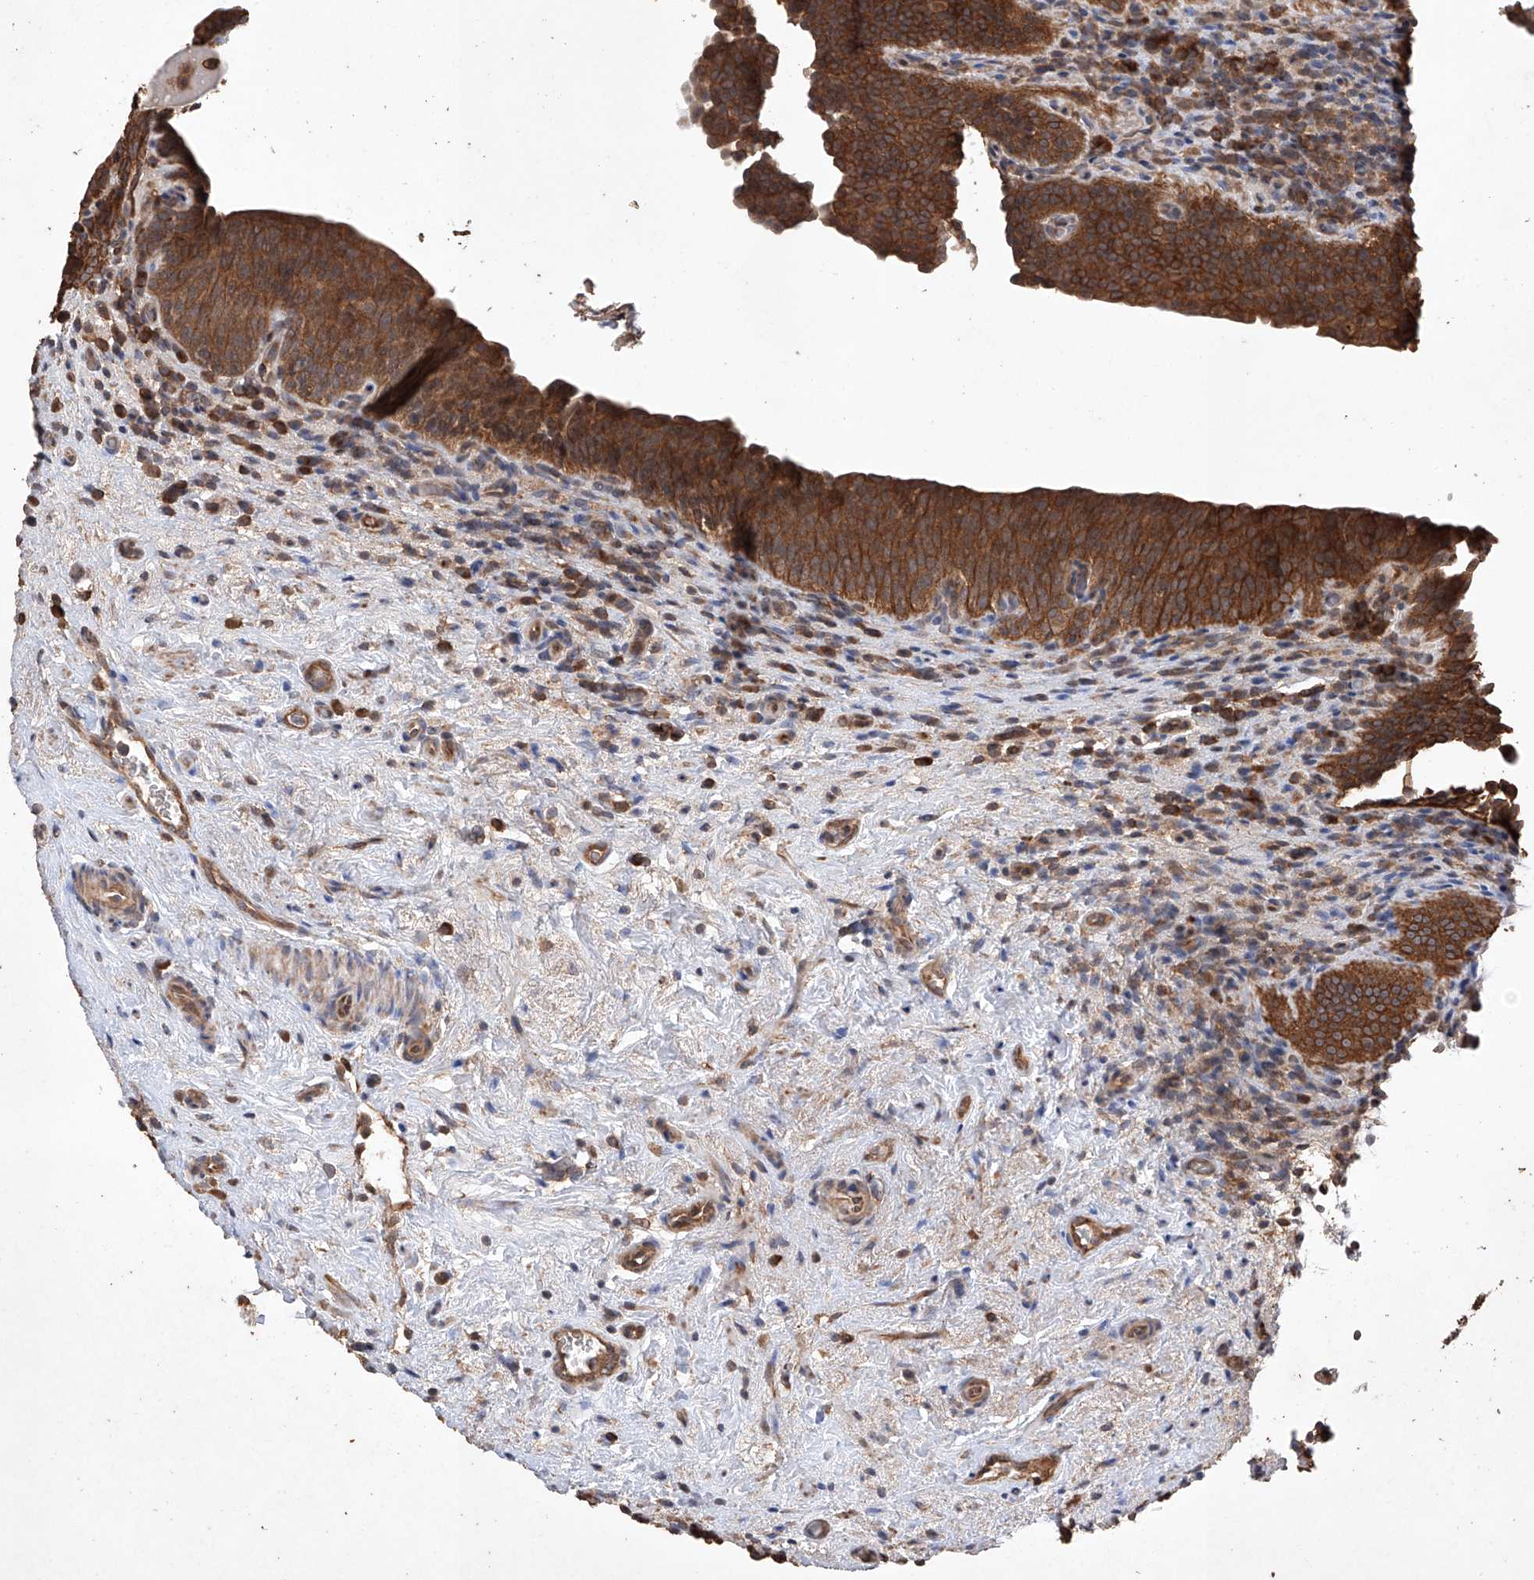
{"staining": {"intensity": "strong", "quantity": ">75%", "location": "cytoplasmic/membranous"}, "tissue": "urinary bladder", "cell_type": "Urothelial cells", "image_type": "normal", "snomed": [{"axis": "morphology", "description": "Normal tissue, NOS"}, {"axis": "topography", "description": "Urinary bladder"}], "caption": "A micrograph of urinary bladder stained for a protein exhibits strong cytoplasmic/membranous brown staining in urothelial cells. (IHC, brightfield microscopy, high magnification).", "gene": "LURAP1", "patient": {"sex": "male", "age": 83}}